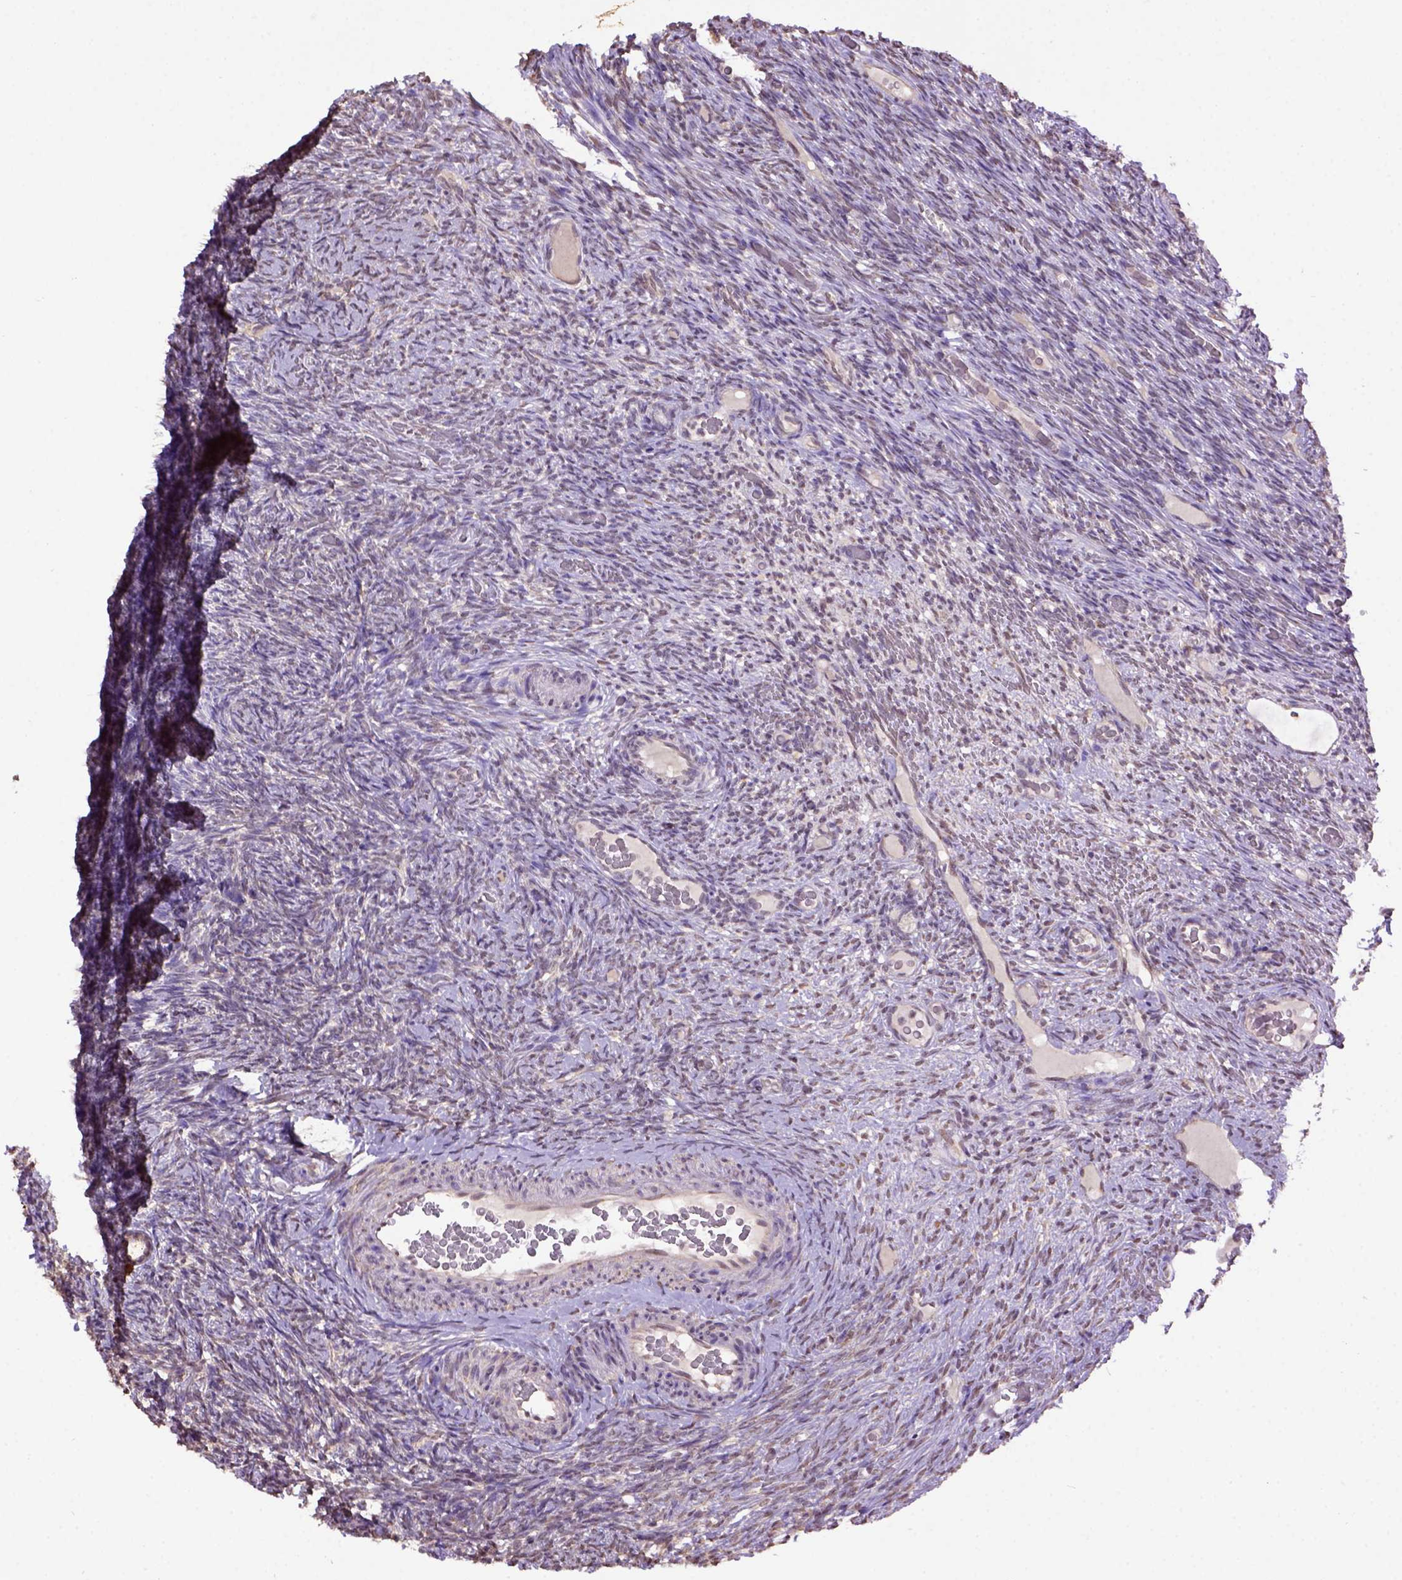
{"staining": {"intensity": "negative", "quantity": "none", "location": "none"}, "tissue": "ovary", "cell_type": "Follicle cells", "image_type": "normal", "snomed": [{"axis": "morphology", "description": "Normal tissue, NOS"}, {"axis": "topography", "description": "Ovary"}], "caption": "Follicle cells show no significant expression in benign ovary. (Immunohistochemistry (ihc), brightfield microscopy, high magnification).", "gene": "WDR17", "patient": {"sex": "female", "age": 34}}